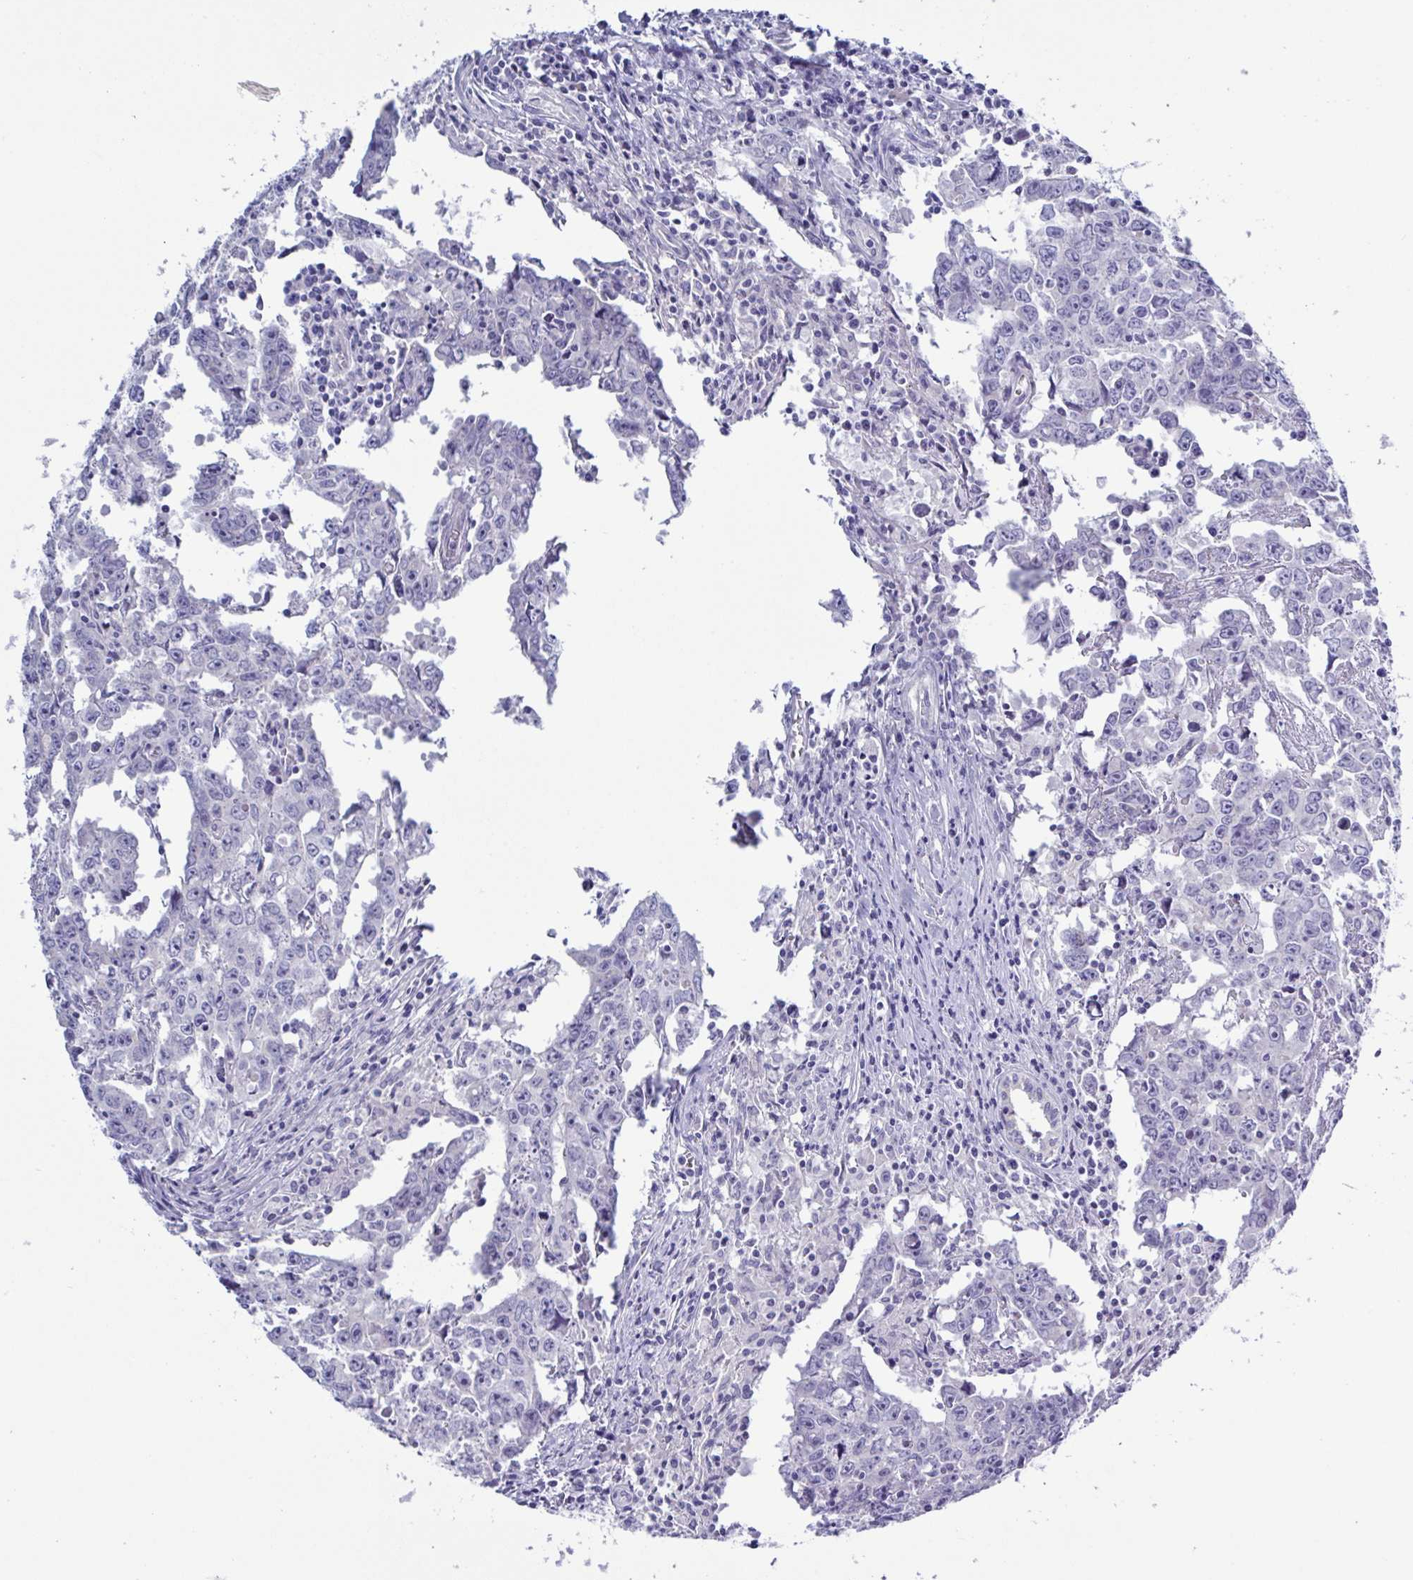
{"staining": {"intensity": "negative", "quantity": "none", "location": "none"}, "tissue": "testis cancer", "cell_type": "Tumor cells", "image_type": "cancer", "snomed": [{"axis": "morphology", "description": "Carcinoma, Embryonal, NOS"}, {"axis": "topography", "description": "Testis"}], "caption": "IHC photomicrograph of neoplastic tissue: human testis cancer stained with DAB (3,3'-diaminobenzidine) demonstrates no significant protein positivity in tumor cells.", "gene": "MED11", "patient": {"sex": "male", "age": 22}}